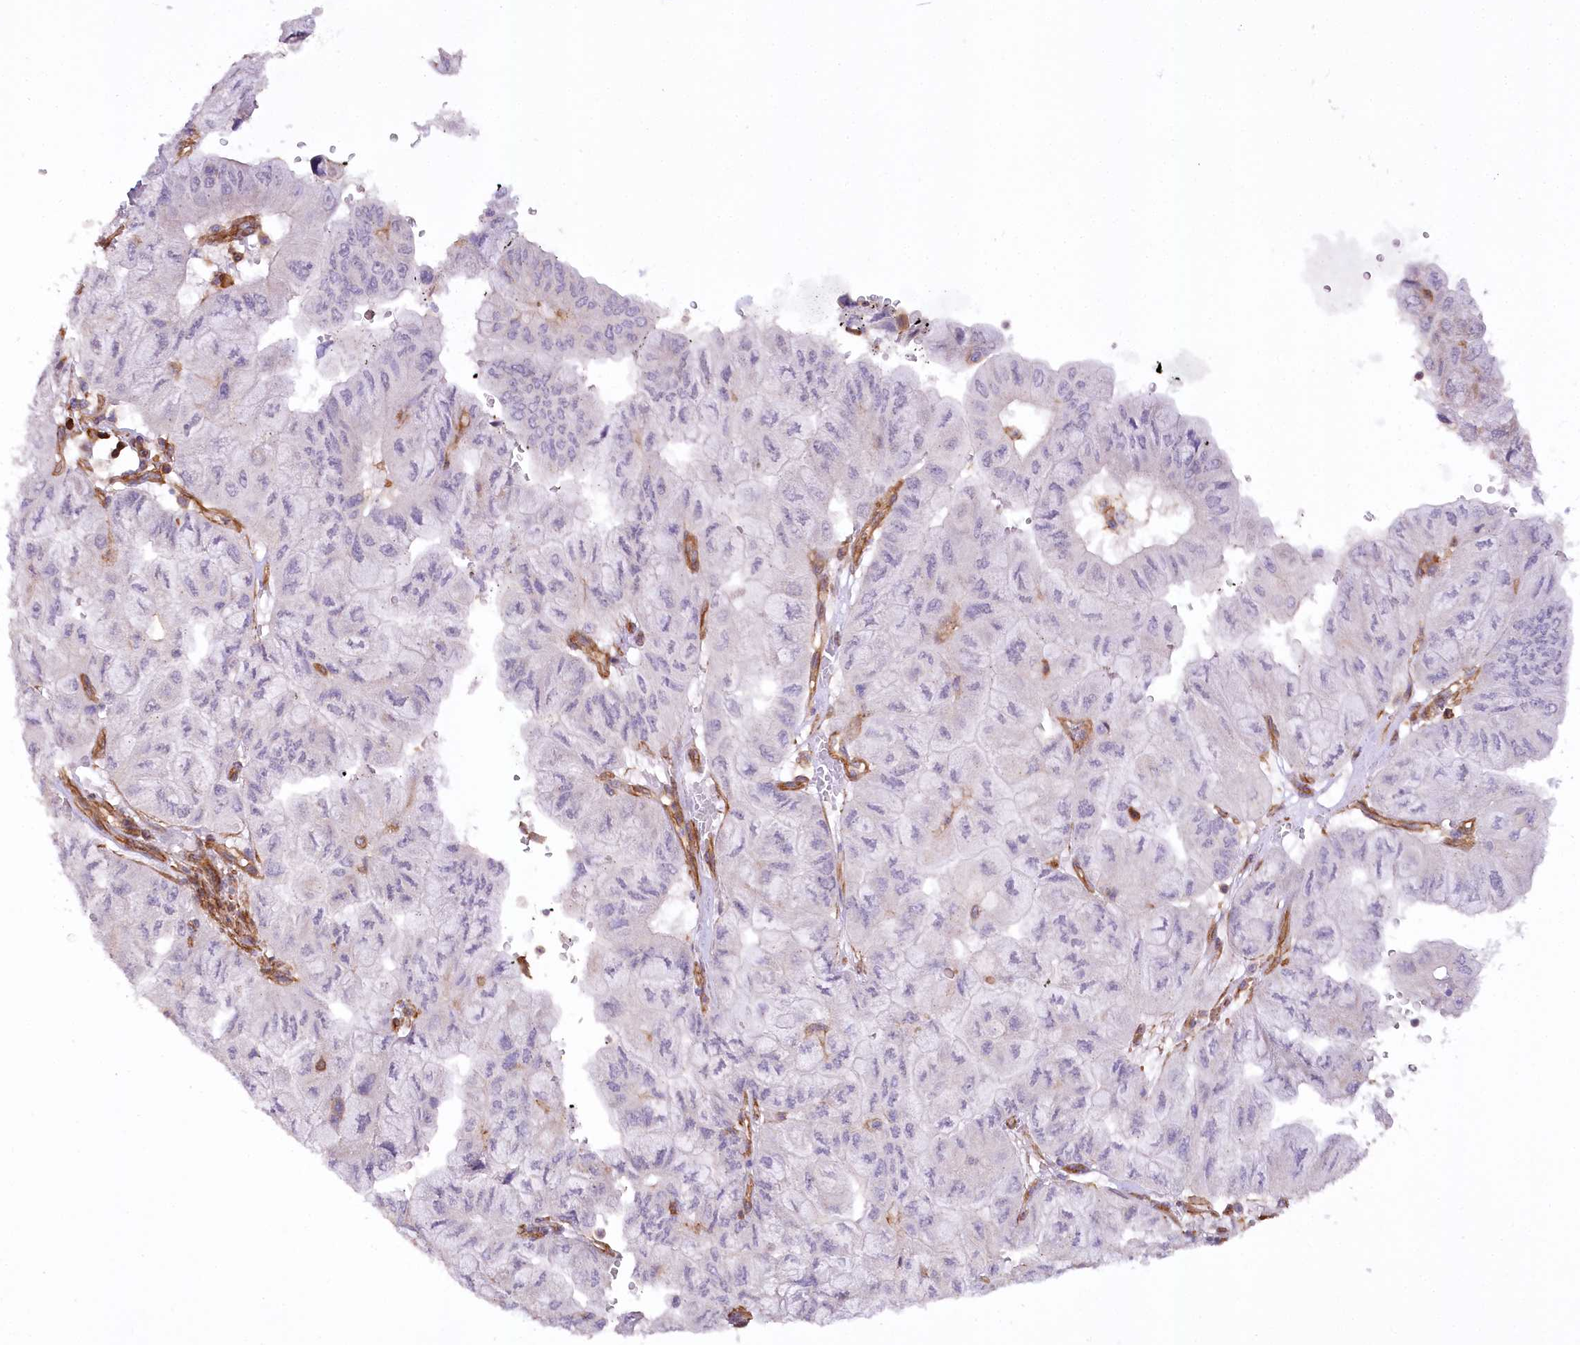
{"staining": {"intensity": "negative", "quantity": "none", "location": "none"}, "tissue": "pancreatic cancer", "cell_type": "Tumor cells", "image_type": "cancer", "snomed": [{"axis": "morphology", "description": "Adenocarcinoma, NOS"}, {"axis": "topography", "description": "Pancreas"}], "caption": "Immunohistochemistry (IHC) image of human pancreatic cancer stained for a protein (brown), which exhibits no staining in tumor cells.", "gene": "SYNPO2", "patient": {"sex": "male", "age": 51}}